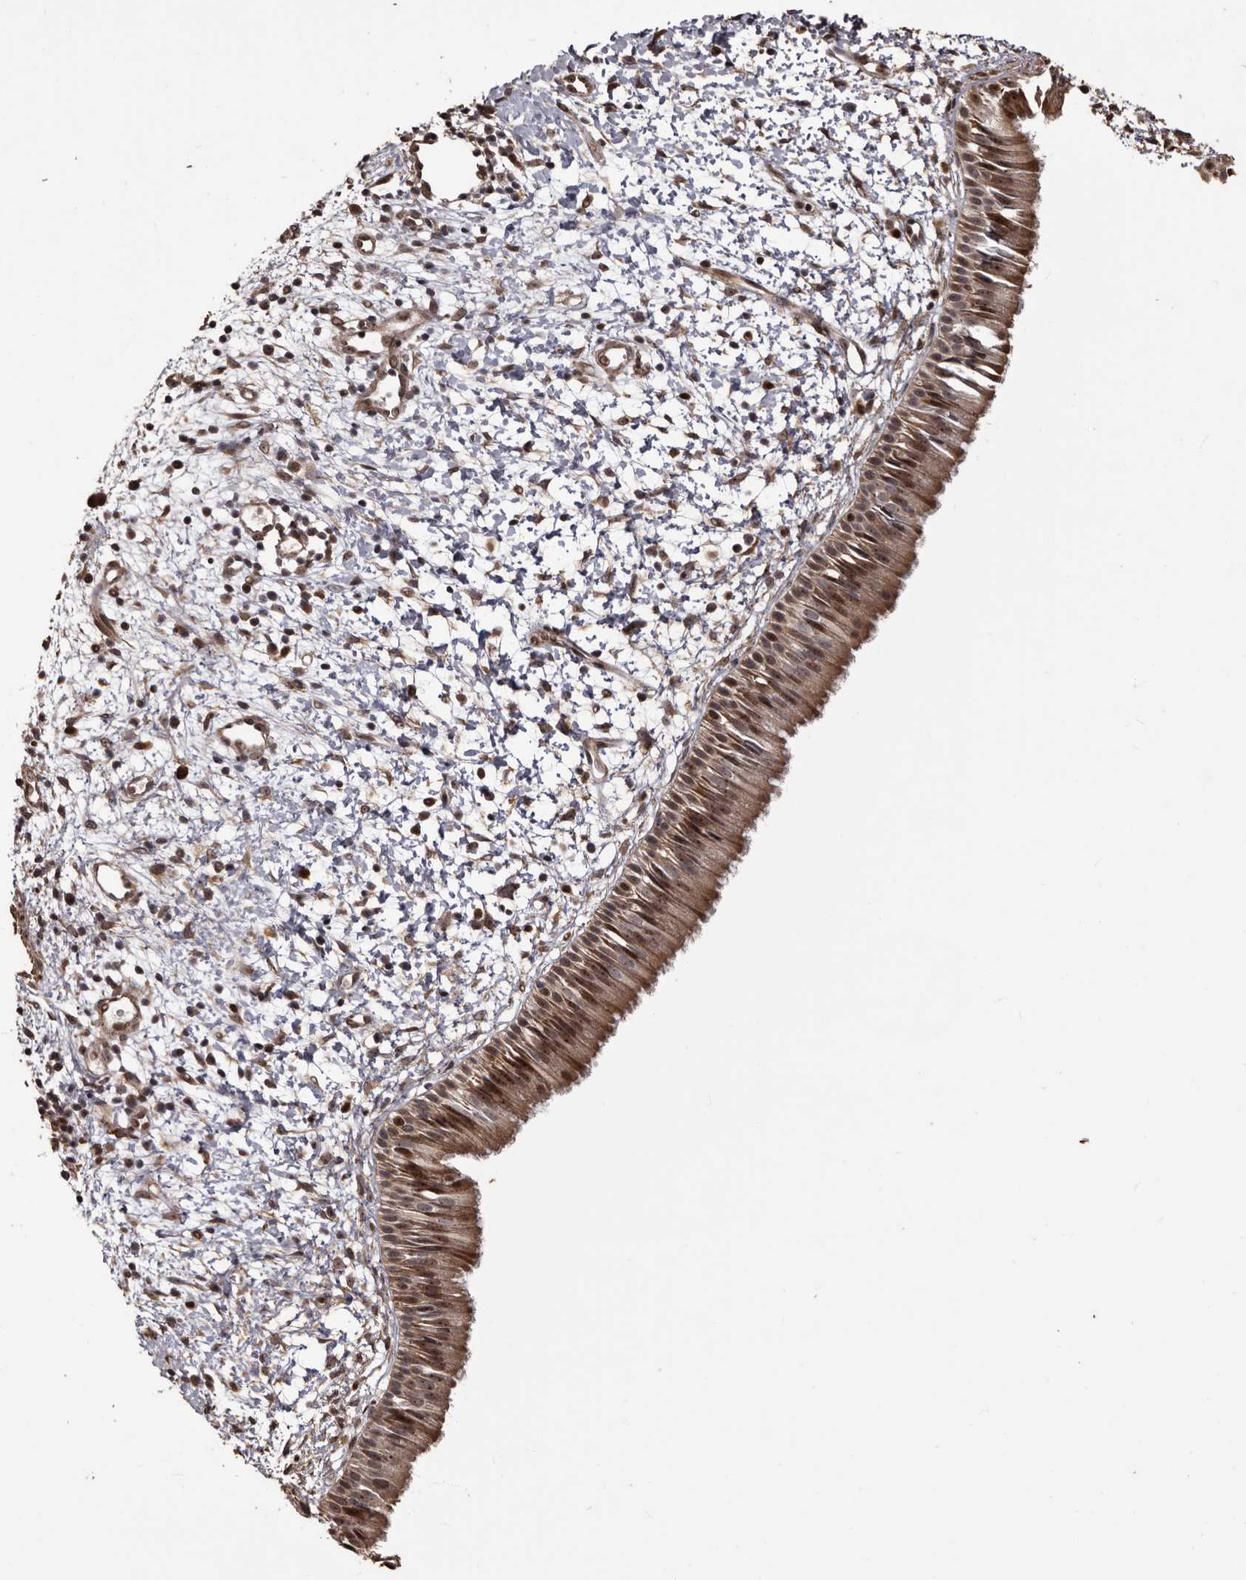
{"staining": {"intensity": "moderate", "quantity": ">75%", "location": "cytoplasmic/membranous,nuclear"}, "tissue": "nasopharynx", "cell_type": "Respiratory epithelial cells", "image_type": "normal", "snomed": [{"axis": "morphology", "description": "Normal tissue, NOS"}, {"axis": "topography", "description": "Nasopharynx"}], "caption": "Nasopharynx stained for a protein (brown) displays moderate cytoplasmic/membranous,nuclear positive staining in about >75% of respiratory epithelial cells.", "gene": "ZCCHC7", "patient": {"sex": "male", "age": 22}}